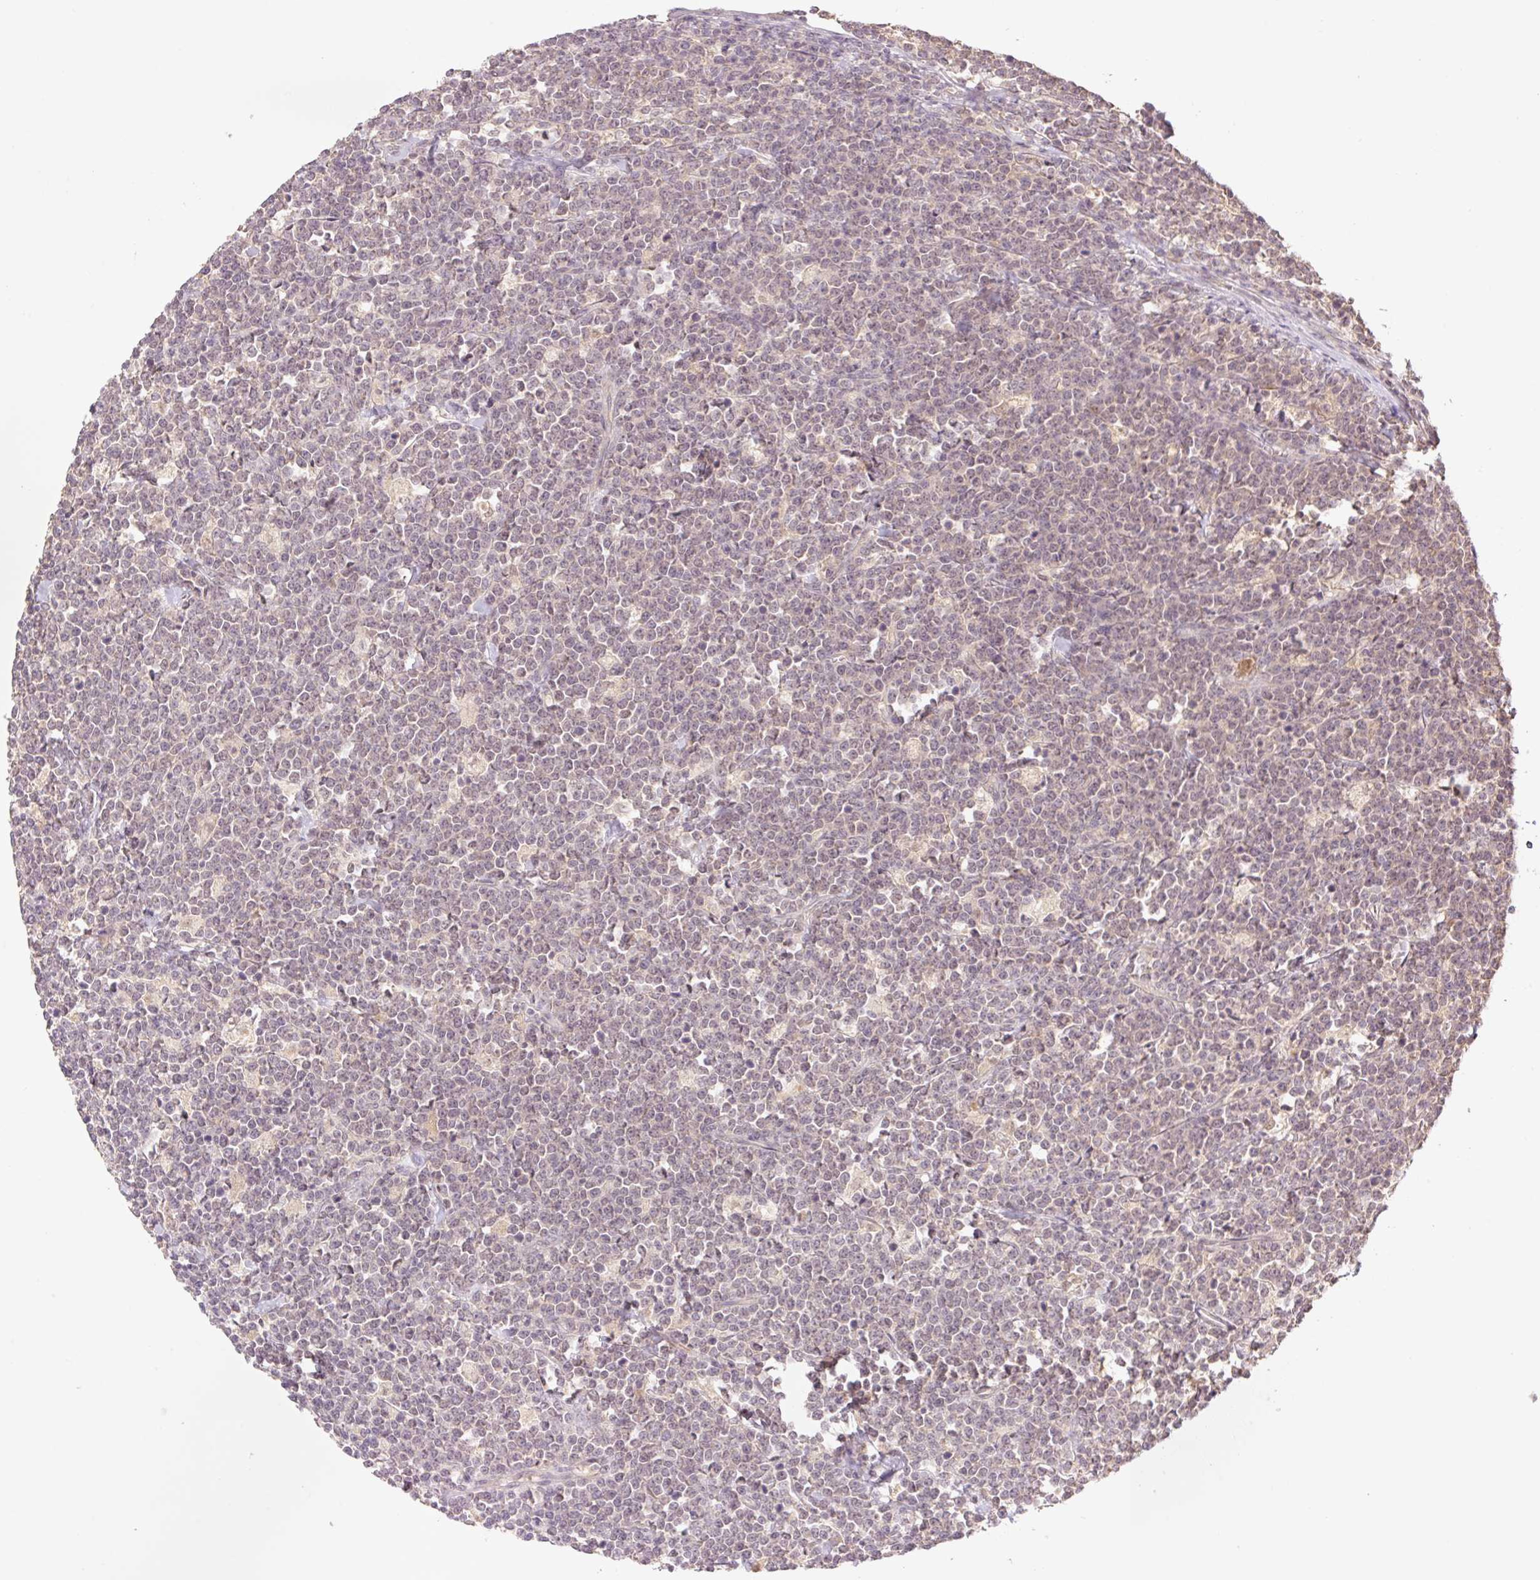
{"staining": {"intensity": "negative", "quantity": "none", "location": "none"}, "tissue": "lymphoma", "cell_type": "Tumor cells", "image_type": "cancer", "snomed": [{"axis": "morphology", "description": "Malignant lymphoma, non-Hodgkin's type, High grade"}, {"axis": "topography", "description": "Small intestine"}], "caption": "Malignant lymphoma, non-Hodgkin's type (high-grade) stained for a protein using immunohistochemistry (IHC) demonstrates no positivity tumor cells.", "gene": "YJU2B", "patient": {"sex": "male", "age": 8}}